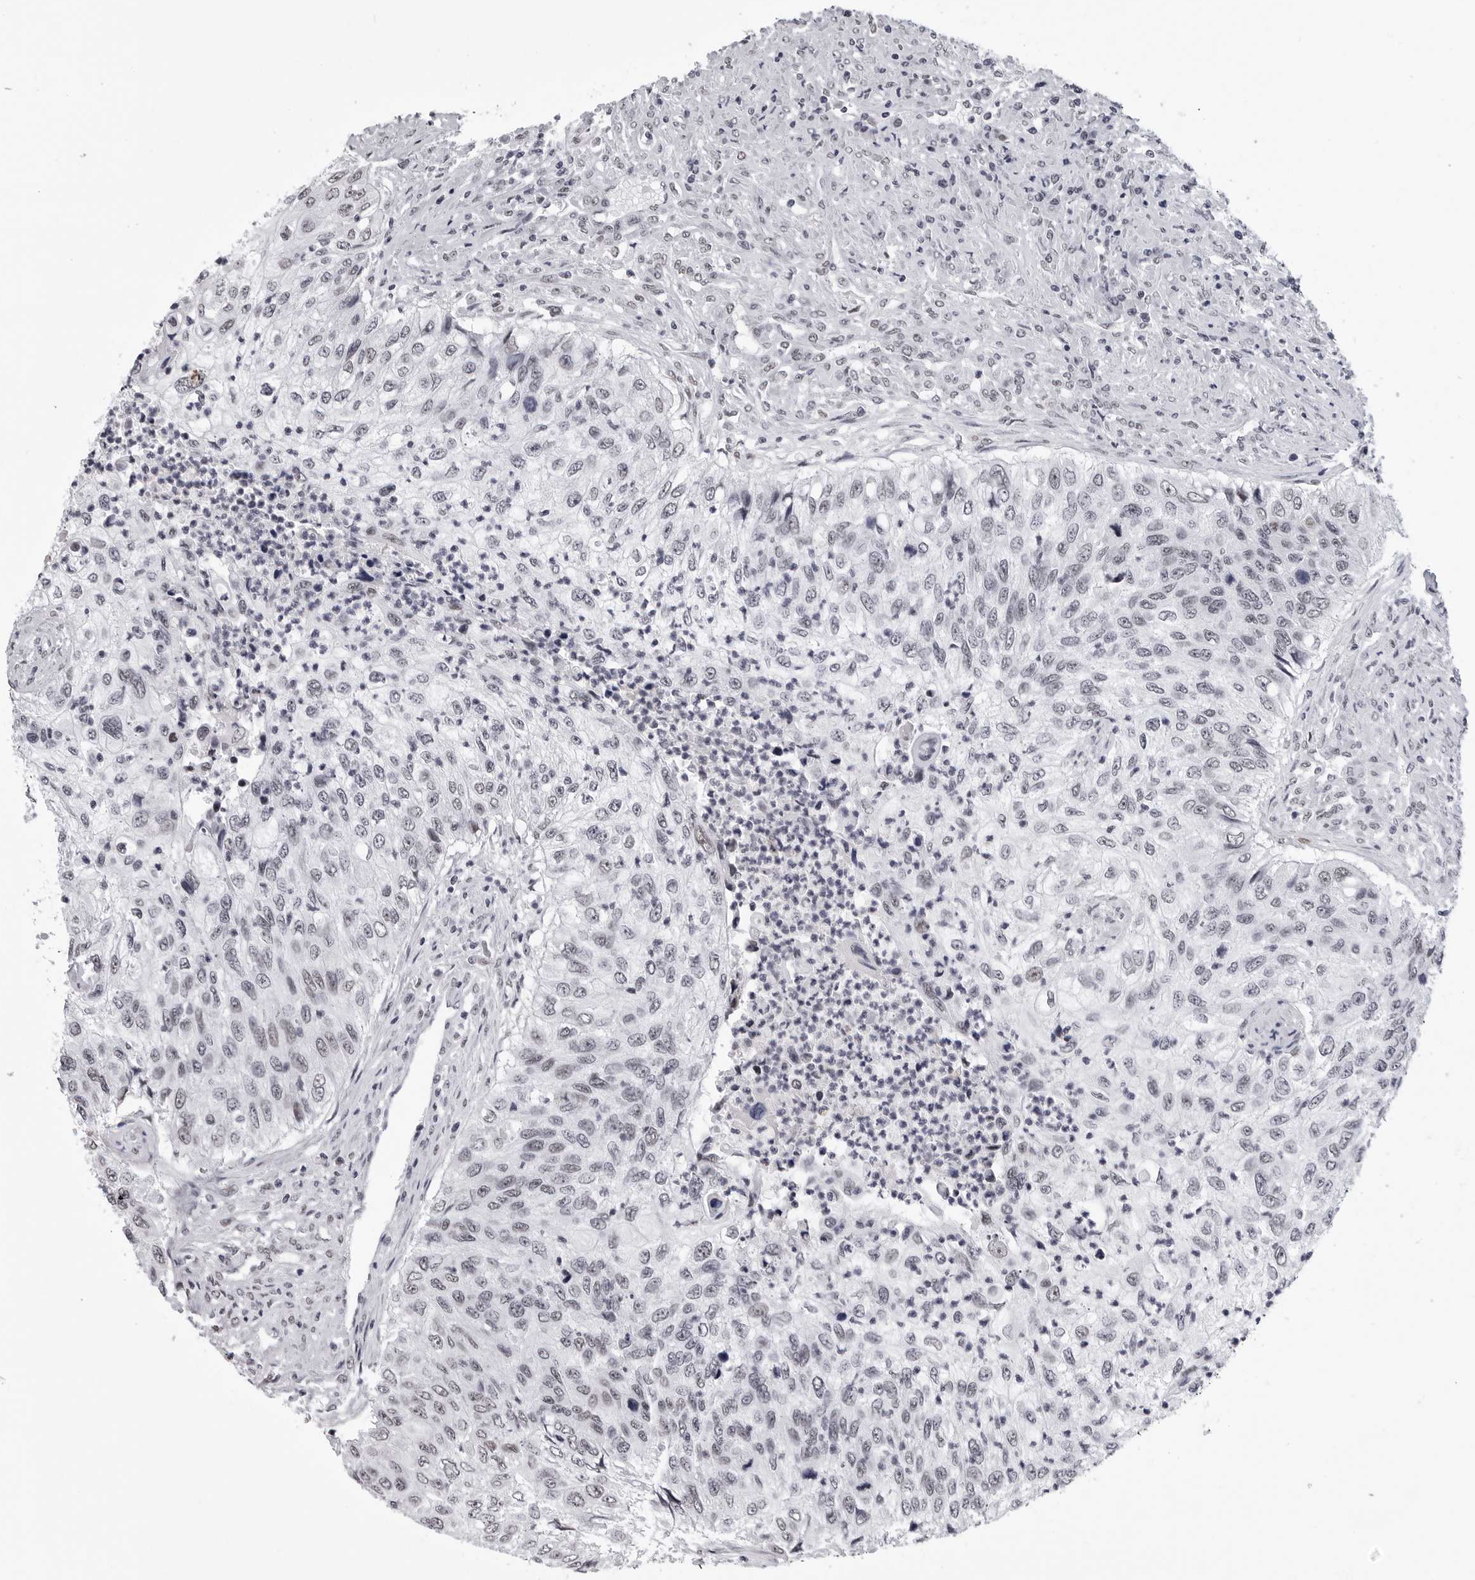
{"staining": {"intensity": "negative", "quantity": "none", "location": "none"}, "tissue": "urothelial cancer", "cell_type": "Tumor cells", "image_type": "cancer", "snomed": [{"axis": "morphology", "description": "Urothelial carcinoma, High grade"}, {"axis": "topography", "description": "Urinary bladder"}], "caption": "Tumor cells show no significant expression in urothelial carcinoma (high-grade). Nuclei are stained in blue.", "gene": "SF3B4", "patient": {"sex": "female", "age": 60}}